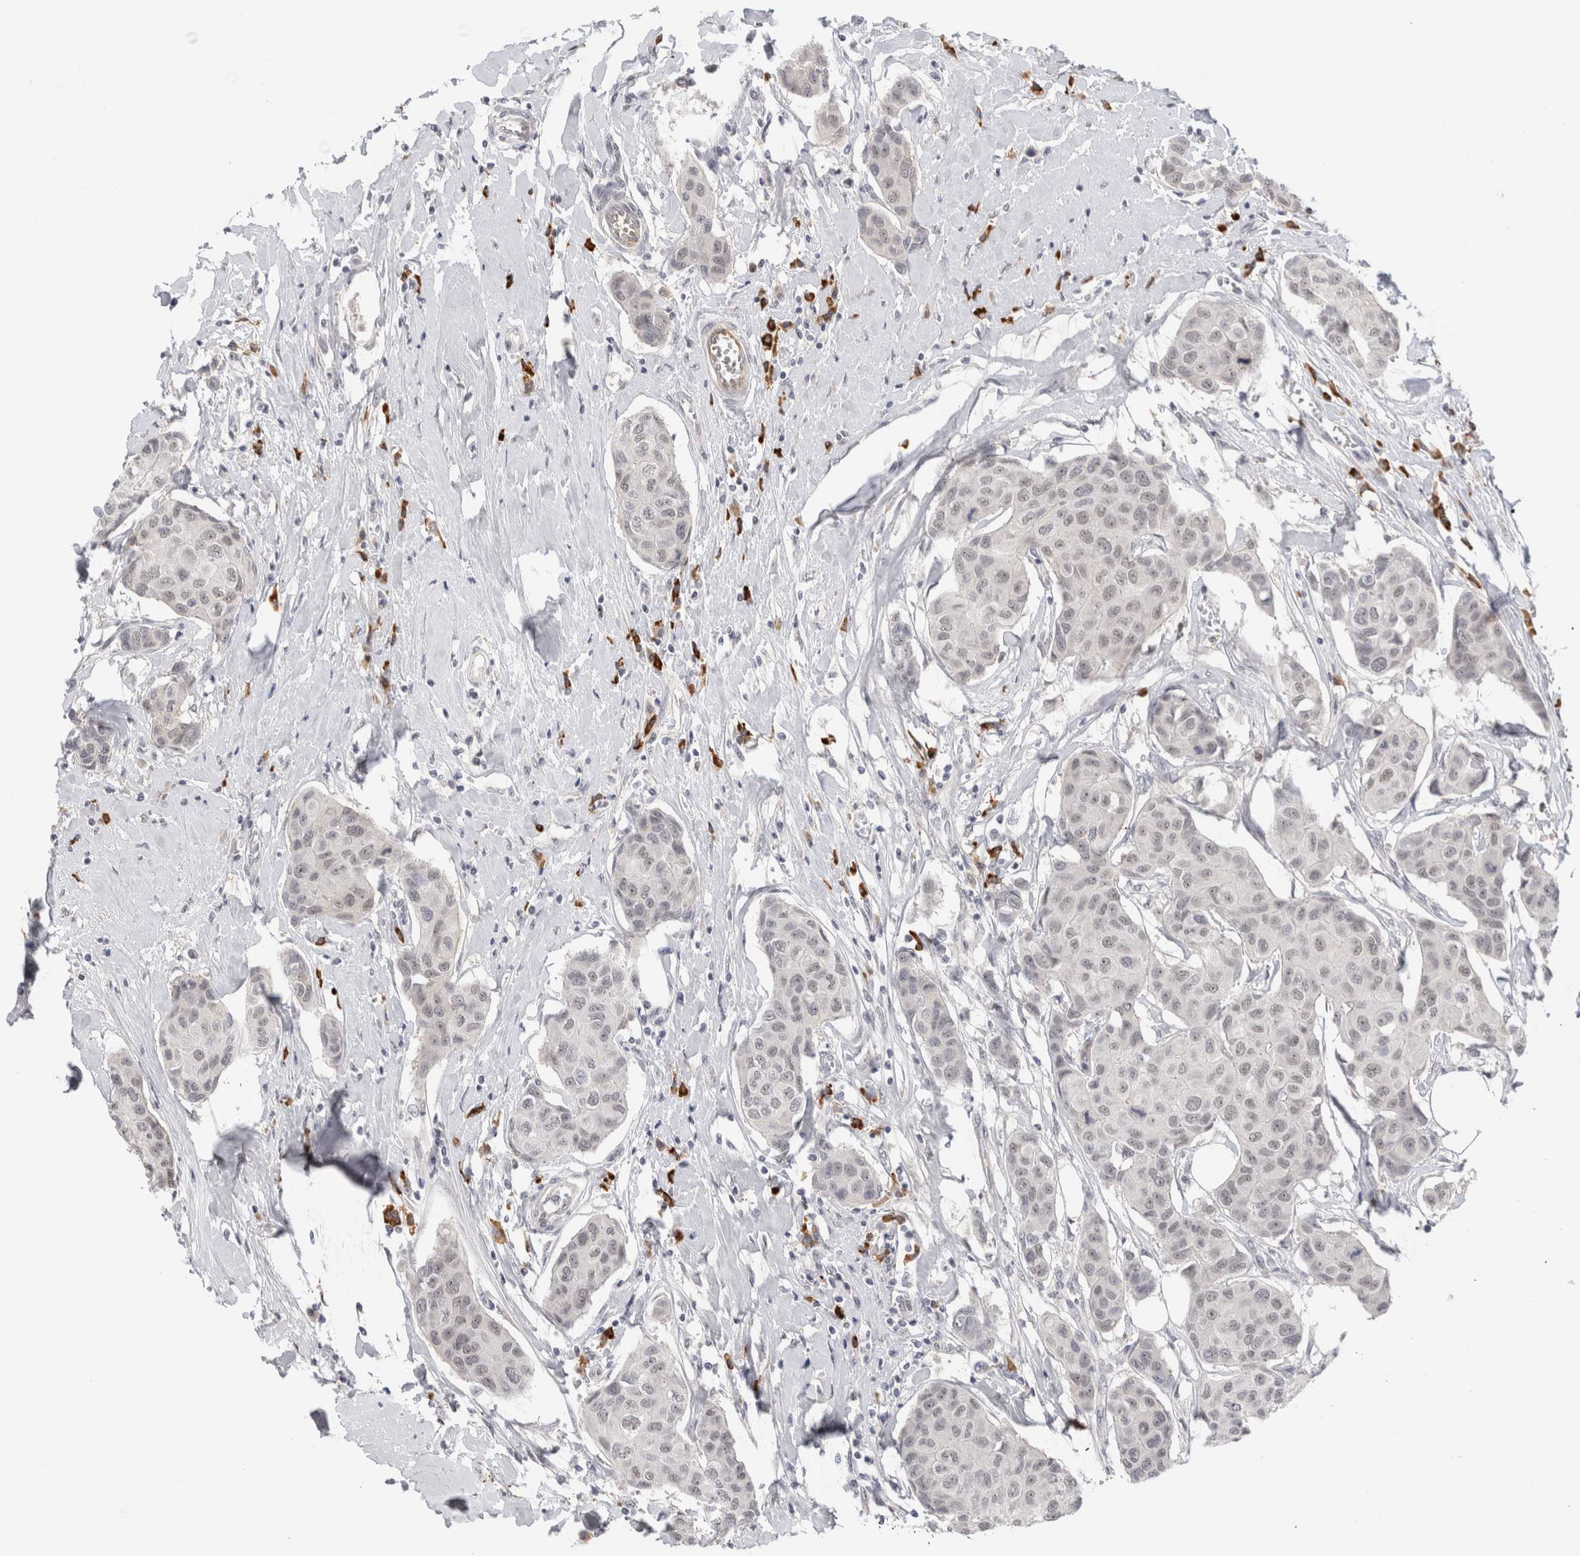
{"staining": {"intensity": "negative", "quantity": "none", "location": "none"}, "tissue": "breast cancer", "cell_type": "Tumor cells", "image_type": "cancer", "snomed": [{"axis": "morphology", "description": "Duct carcinoma"}, {"axis": "topography", "description": "Breast"}], "caption": "Histopathology image shows no protein expression in tumor cells of intraductal carcinoma (breast) tissue. The staining was performed using DAB to visualize the protein expression in brown, while the nuclei were stained in blue with hematoxylin (Magnification: 20x).", "gene": "ZNF24", "patient": {"sex": "female", "age": 80}}